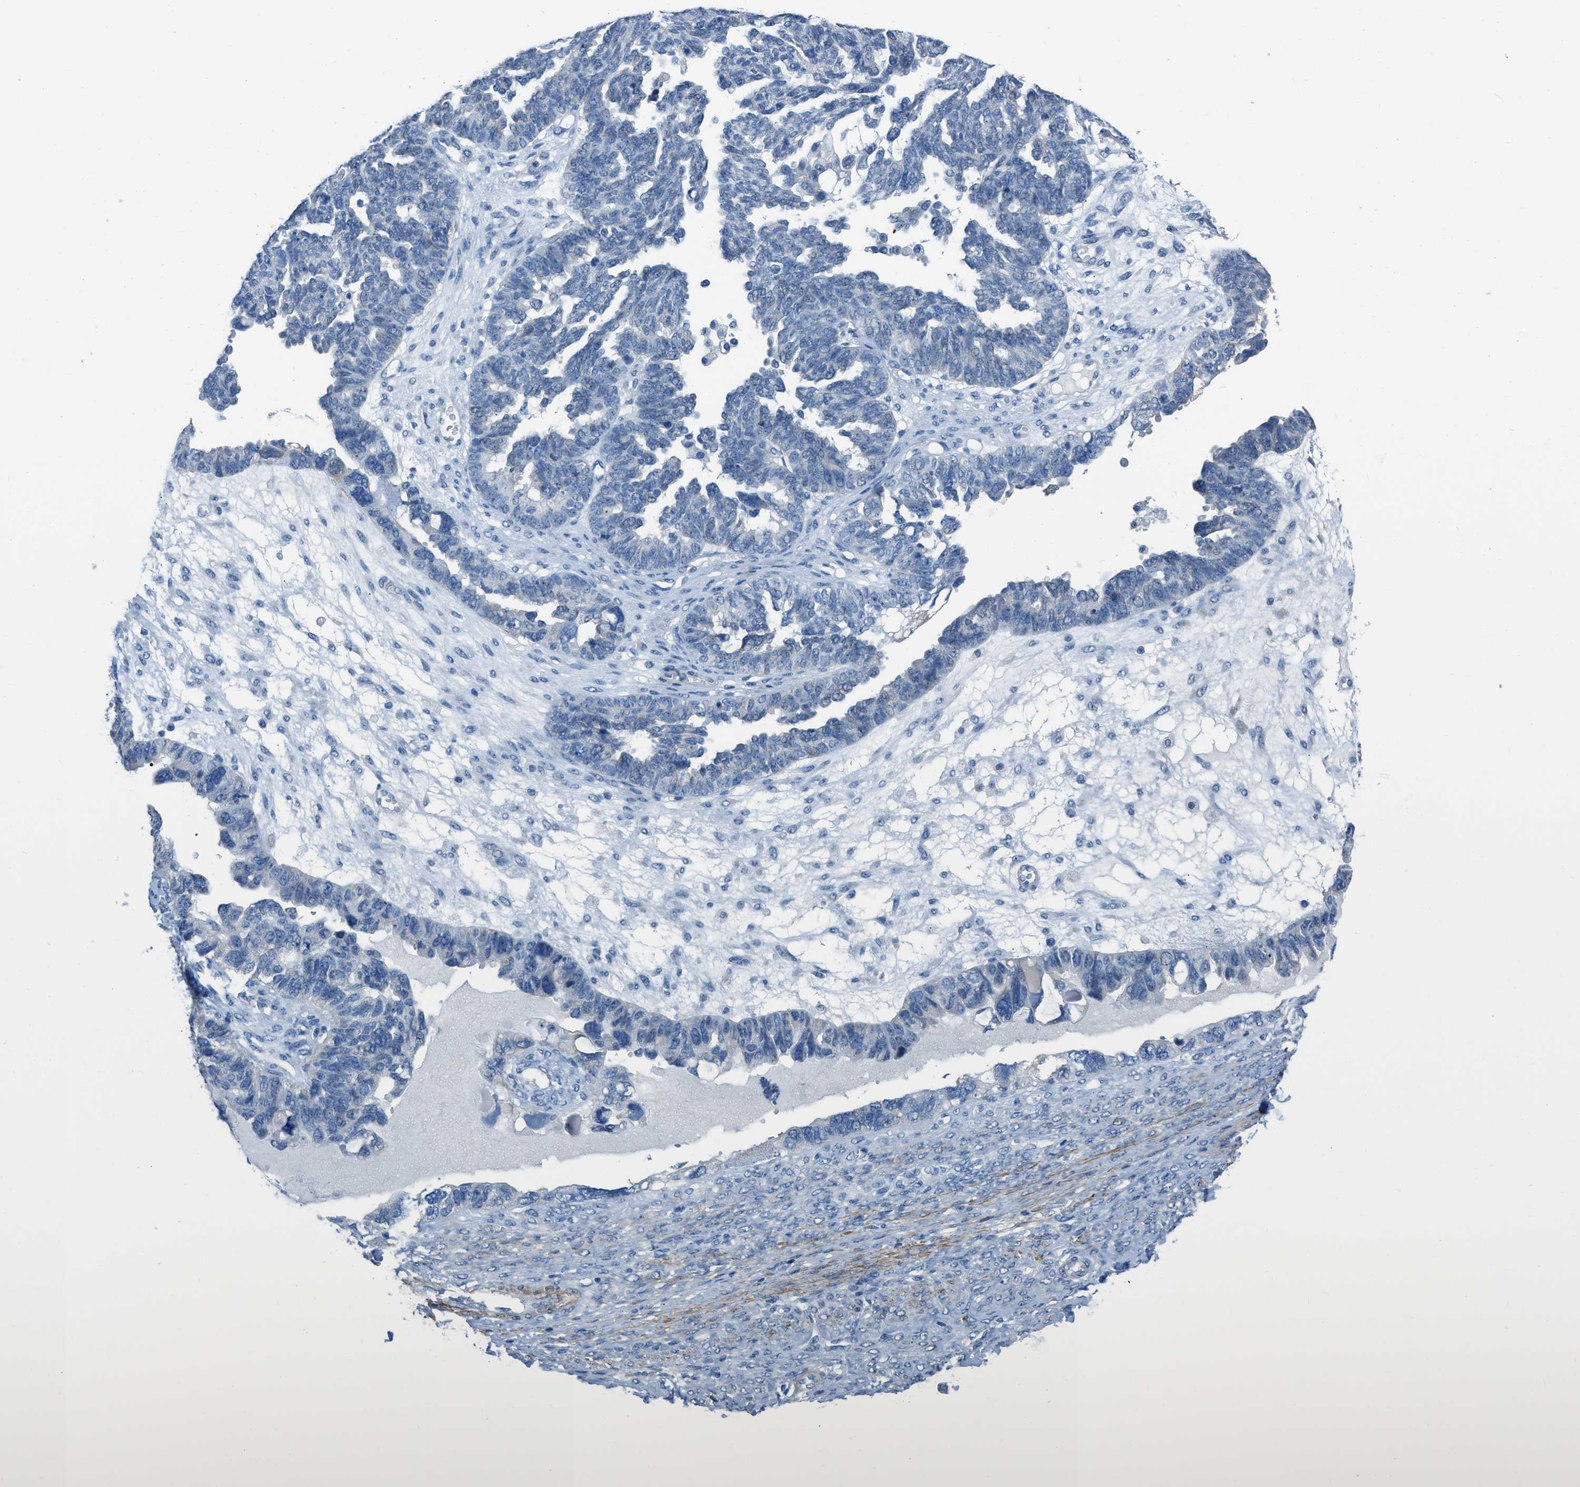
{"staining": {"intensity": "negative", "quantity": "none", "location": "none"}, "tissue": "ovarian cancer", "cell_type": "Tumor cells", "image_type": "cancer", "snomed": [{"axis": "morphology", "description": "Cystadenocarcinoma, serous, NOS"}, {"axis": "topography", "description": "Ovary"}], "caption": "A photomicrograph of serous cystadenocarcinoma (ovarian) stained for a protein demonstrates no brown staining in tumor cells.", "gene": "SPATC1L", "patient": {"sex": "female", "age": 79}}